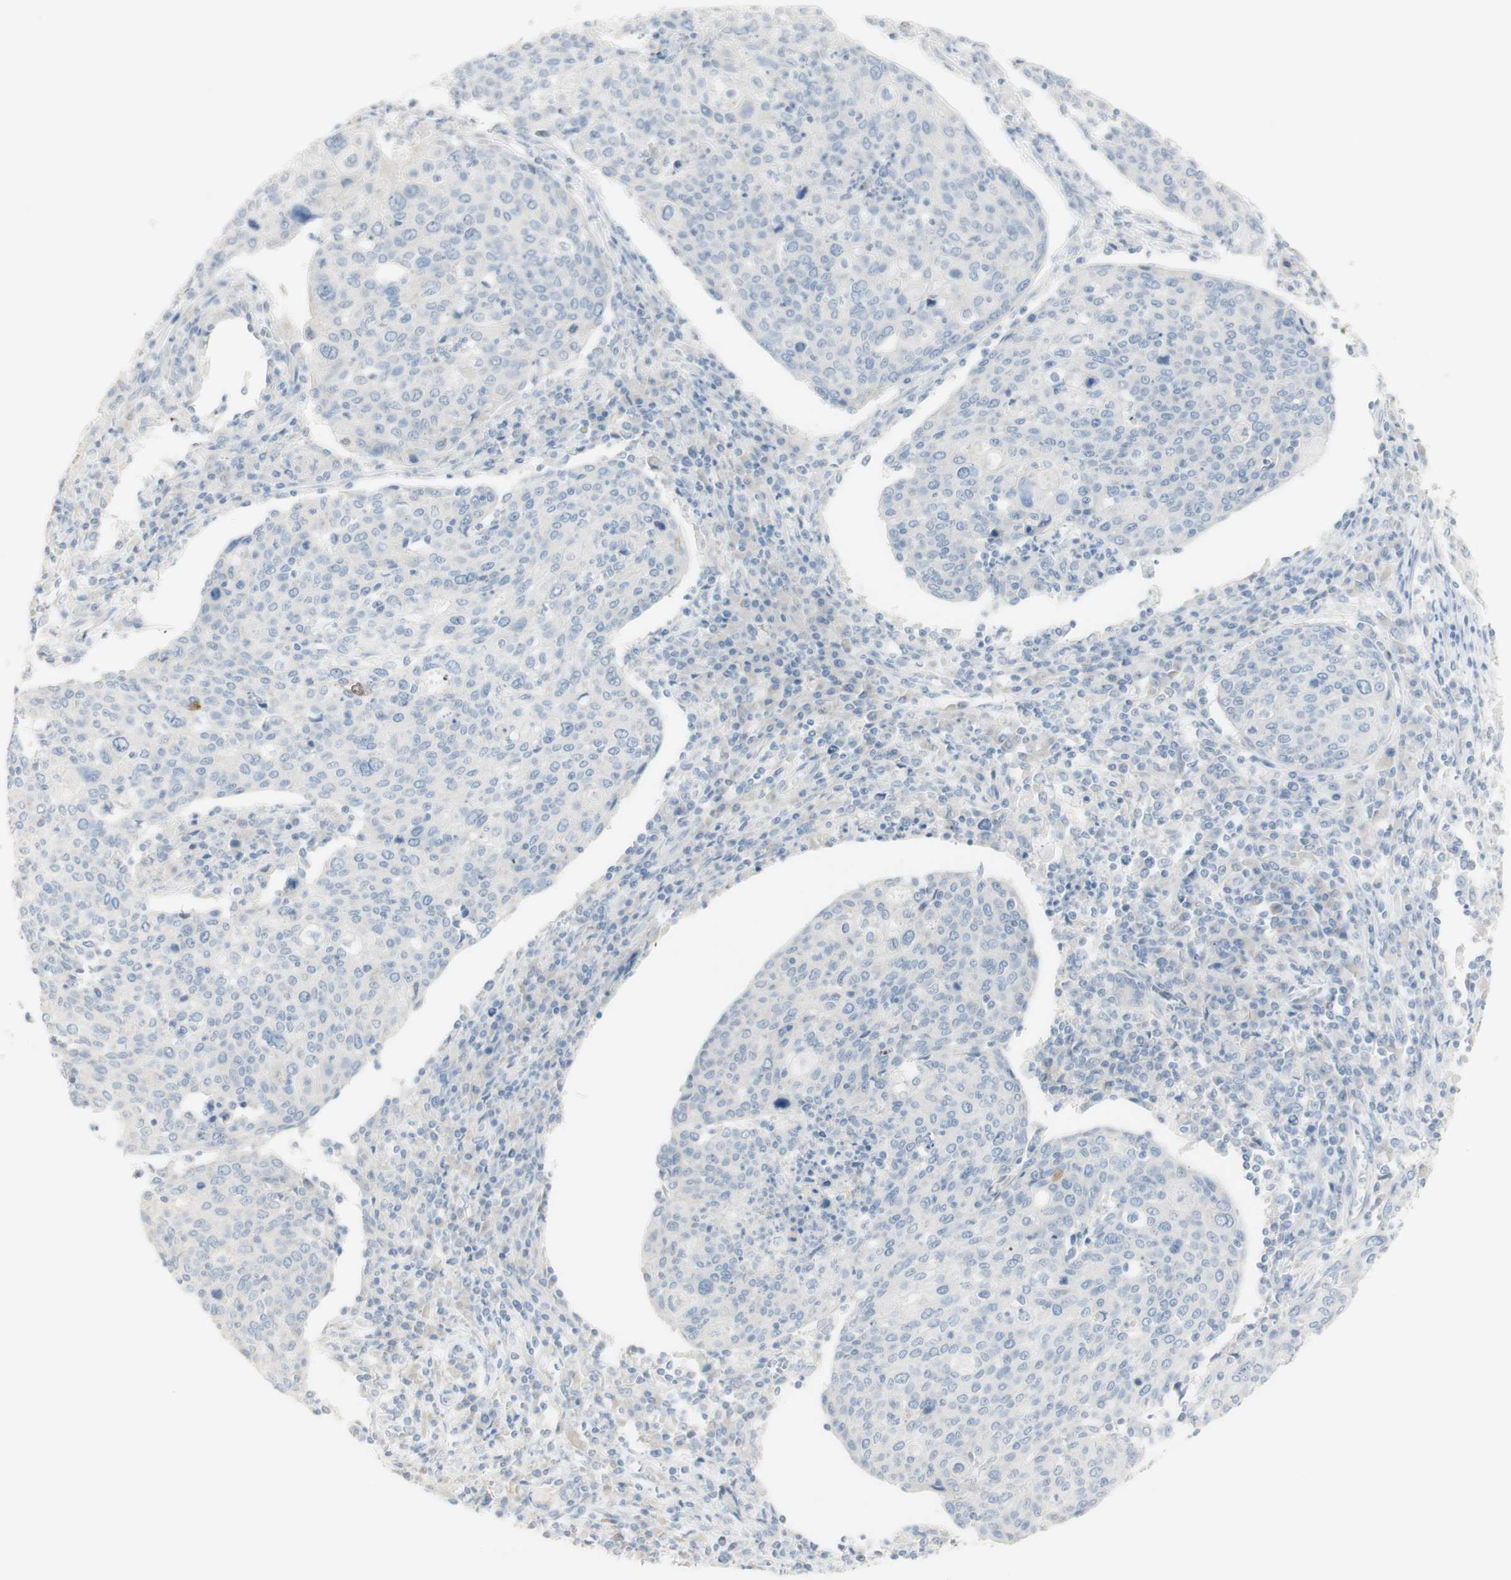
{"staining": {"intensity": "negative", "quantity": "none", "location": "none"}, "tissue": "cervical cancer", "cell_type": "Tumor cells", "image_type": "cancer", "snomed": [{"axis": "morphology", "description": "Squamous cell carcinoma, NOS"}, {"axis": "topography", "description": "Cervix"}], "caption": "Immunohistochemistry (IHC) micrograph of neoplastic tissue: cervical cancer (squamous cell carcinoma) stained with DAB (3,3'-diaminobenzidine) demonstrates no significant protein staining in tumor cells.", "gene": "ART3", "patient": {"sex": "female", "age": 40}}